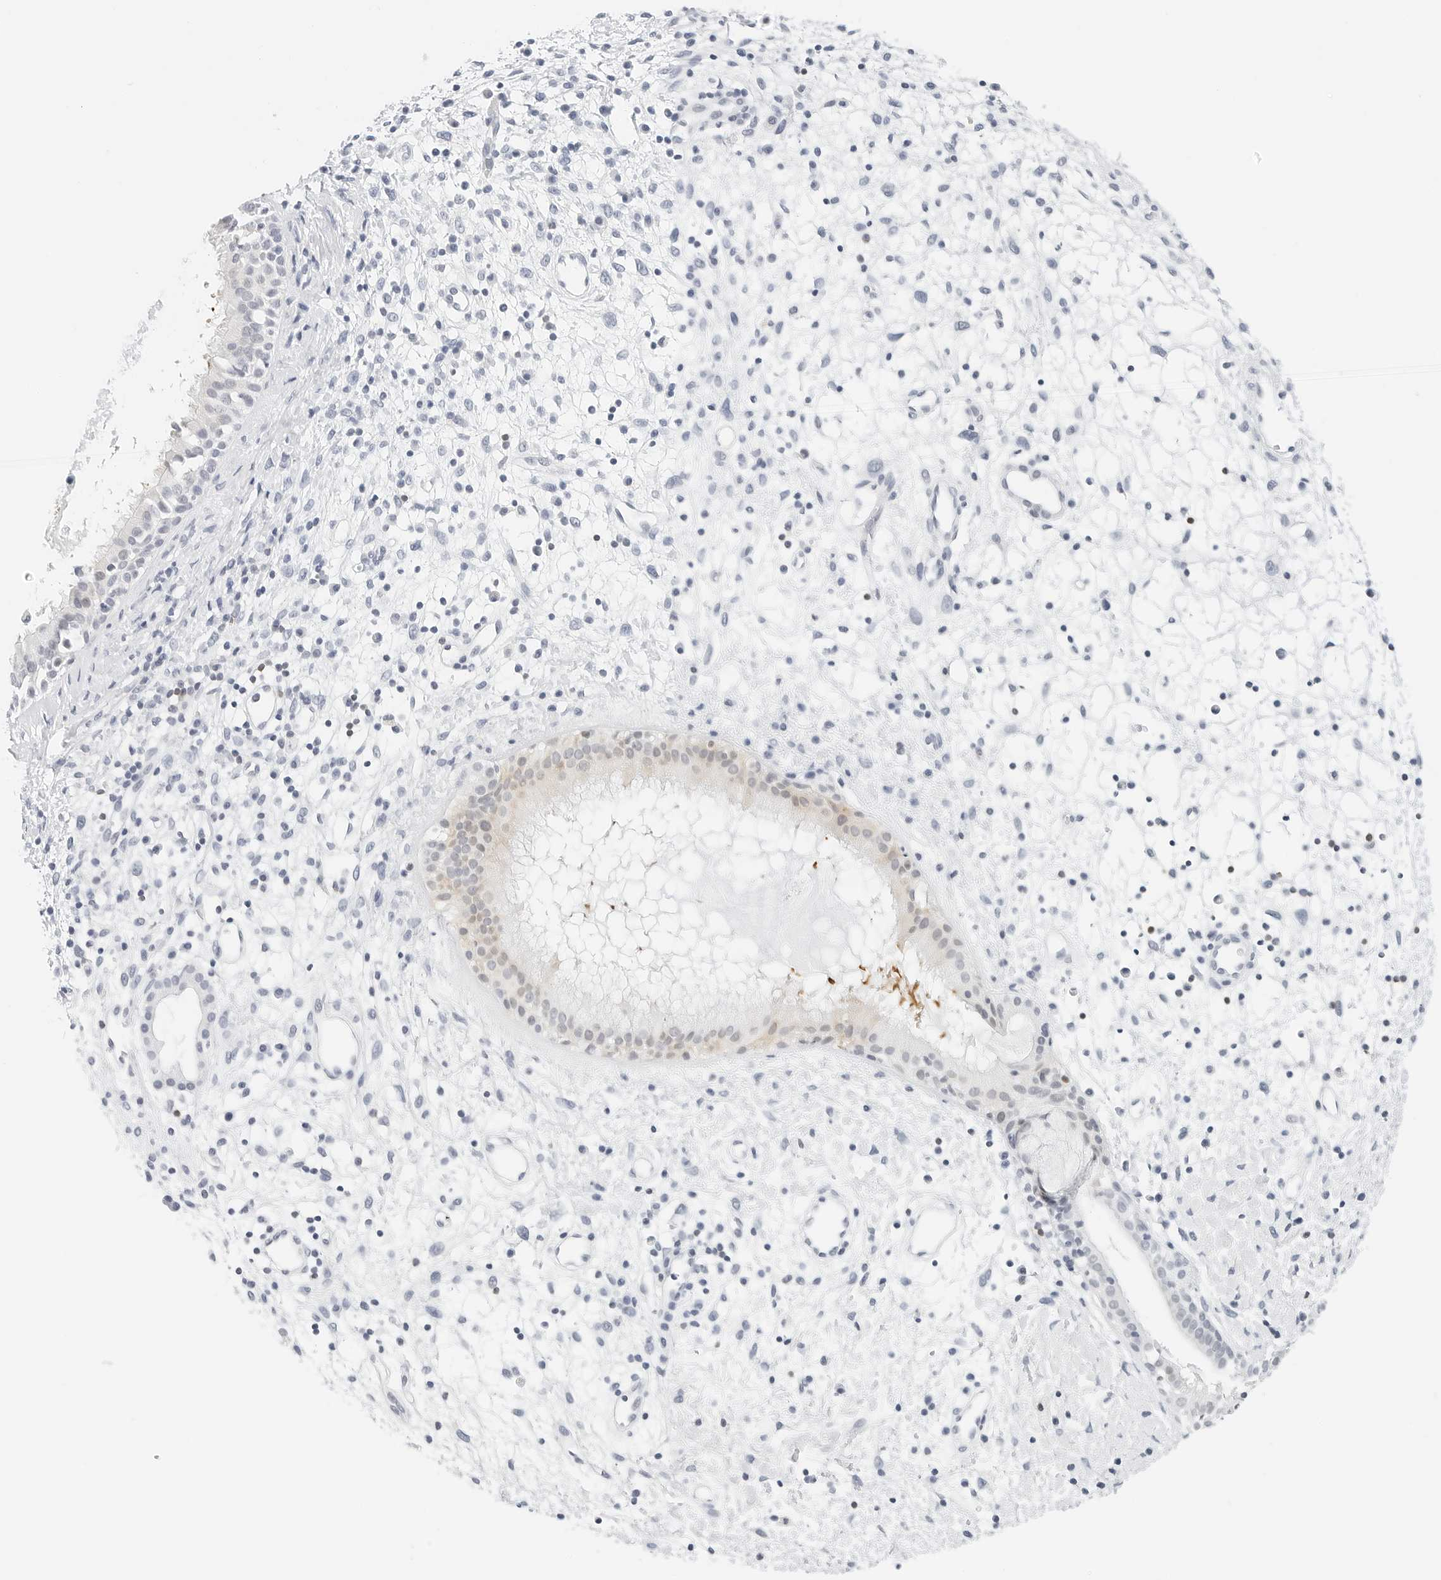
{"staining": {"intensity": "negative", "quantity": "none", "location": "none"}, "tissue": "nasopharynx", "cell_type": "Respiratory epithelial cells", "image_type": "normal", "snomed": [{"axis": "morphology", "description": "Normal tissue, NOS"}, {"axis": "topography", "description": "Nasopharynx"}], "caption": "Respiratory epithelial cells show no significant protein positivity in benign nasopharynx. The staining was performed using DAB to visualize the protein expression in brown, while the nuclei were stained in blue with hematoxylin (Magnification: 20x).", "gene": "CD22", "patient": {"sex": "male", "age": 22}}